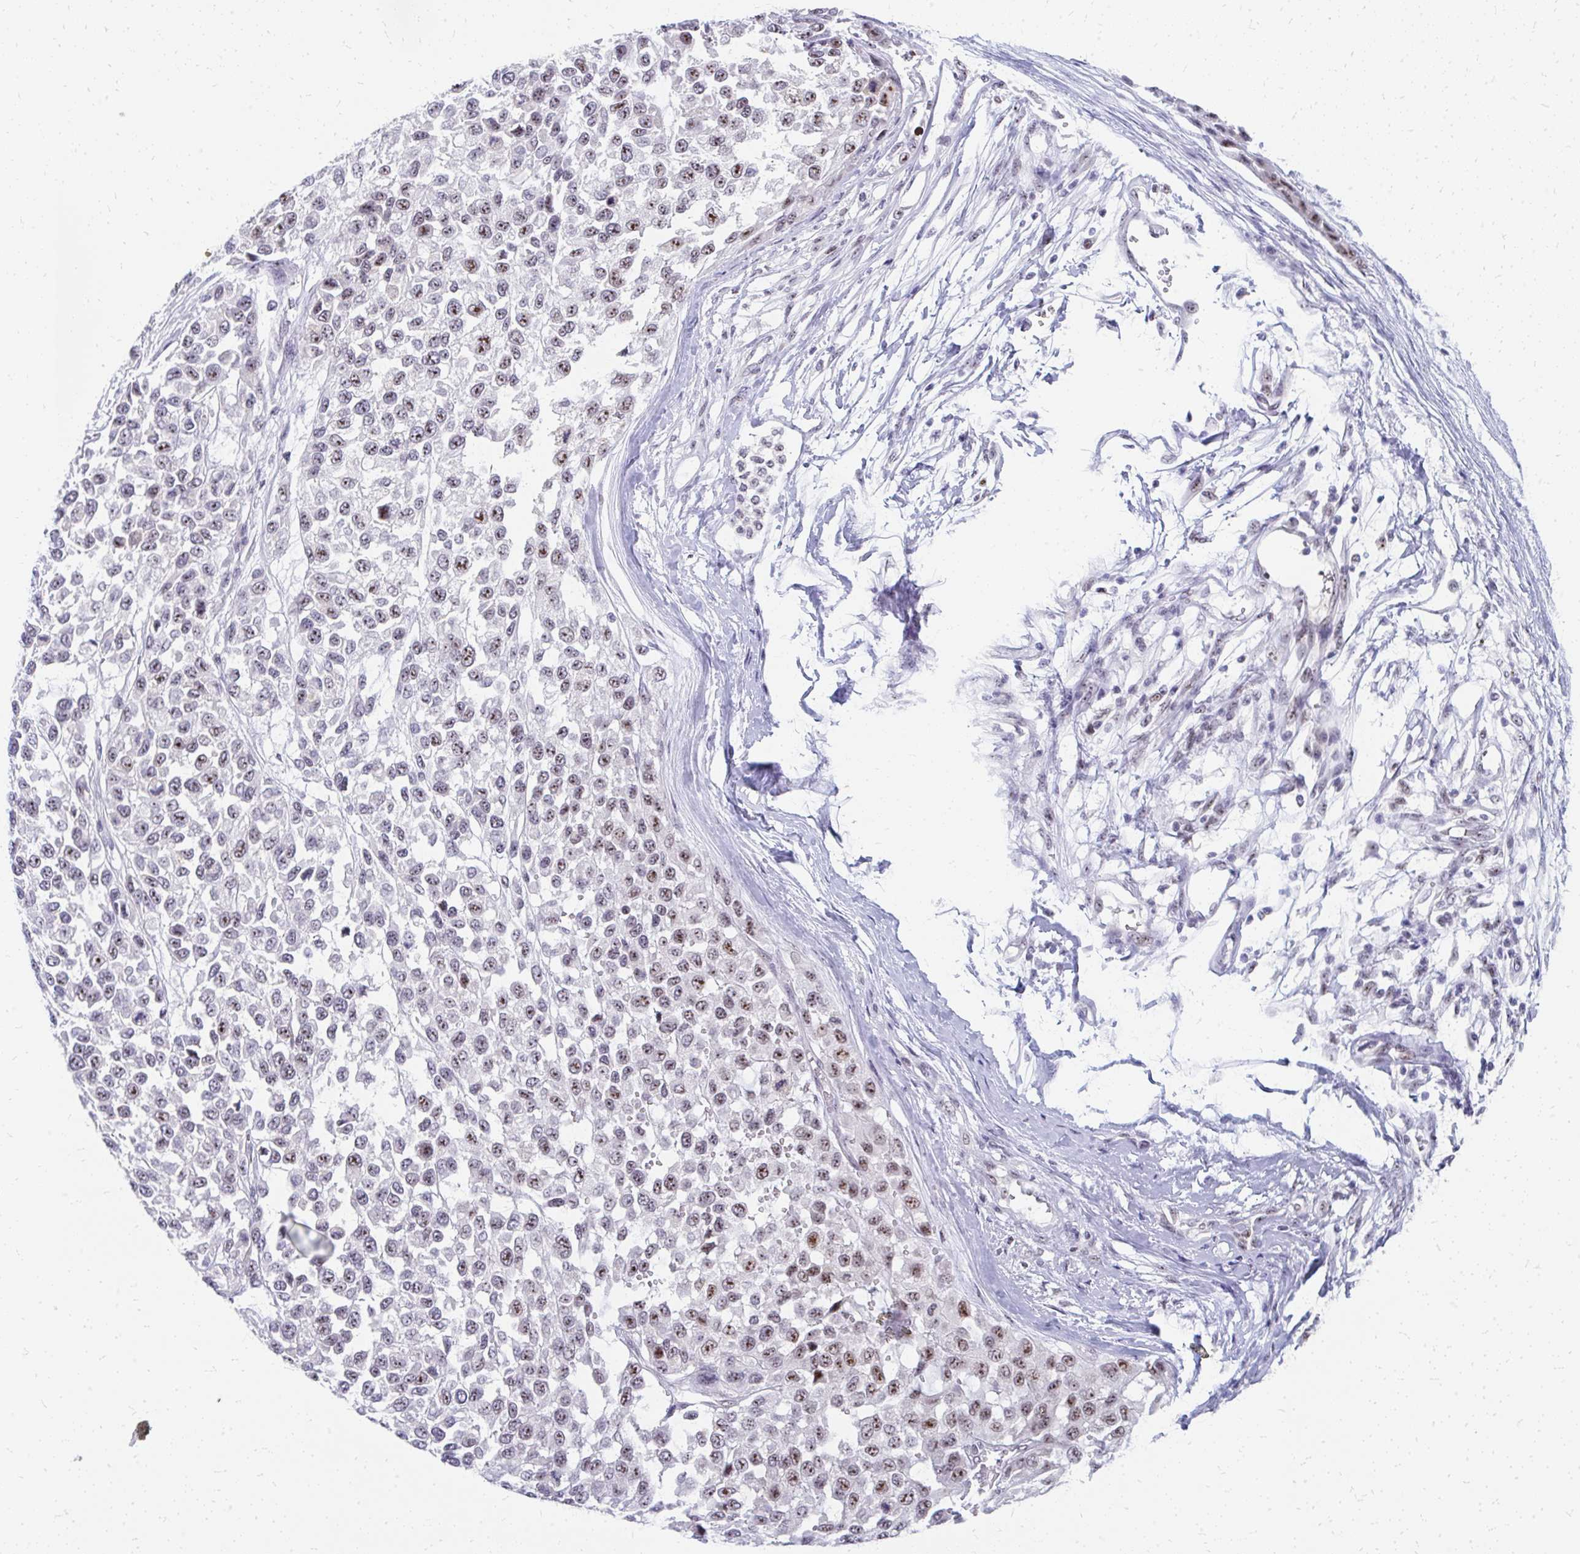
{"staining": {"intensity": "moderate", "quantity": "25%-75%", "location": "nuclear"}, "tissue": "melanoma", "cell_type": "Tumor cells", "image_type": "cancer", "snomed": [{"axis": "morphology", "description": "Malignant melanoma, NOS"}, {"axis": "topography", "description": "Skin"}], "caption": "A histopathology image of human malignant melanoma stained for a protein displays moderate nuclear brown staining in tumor cells. Using DAB (3,3'-diaminobenzidine) (brown) and hematoxylin (blue) stains, captured at high magnification using brightfield microscopy.", "gene": "GTF2H1", "patient": {"sex": "male", "age": 62}}